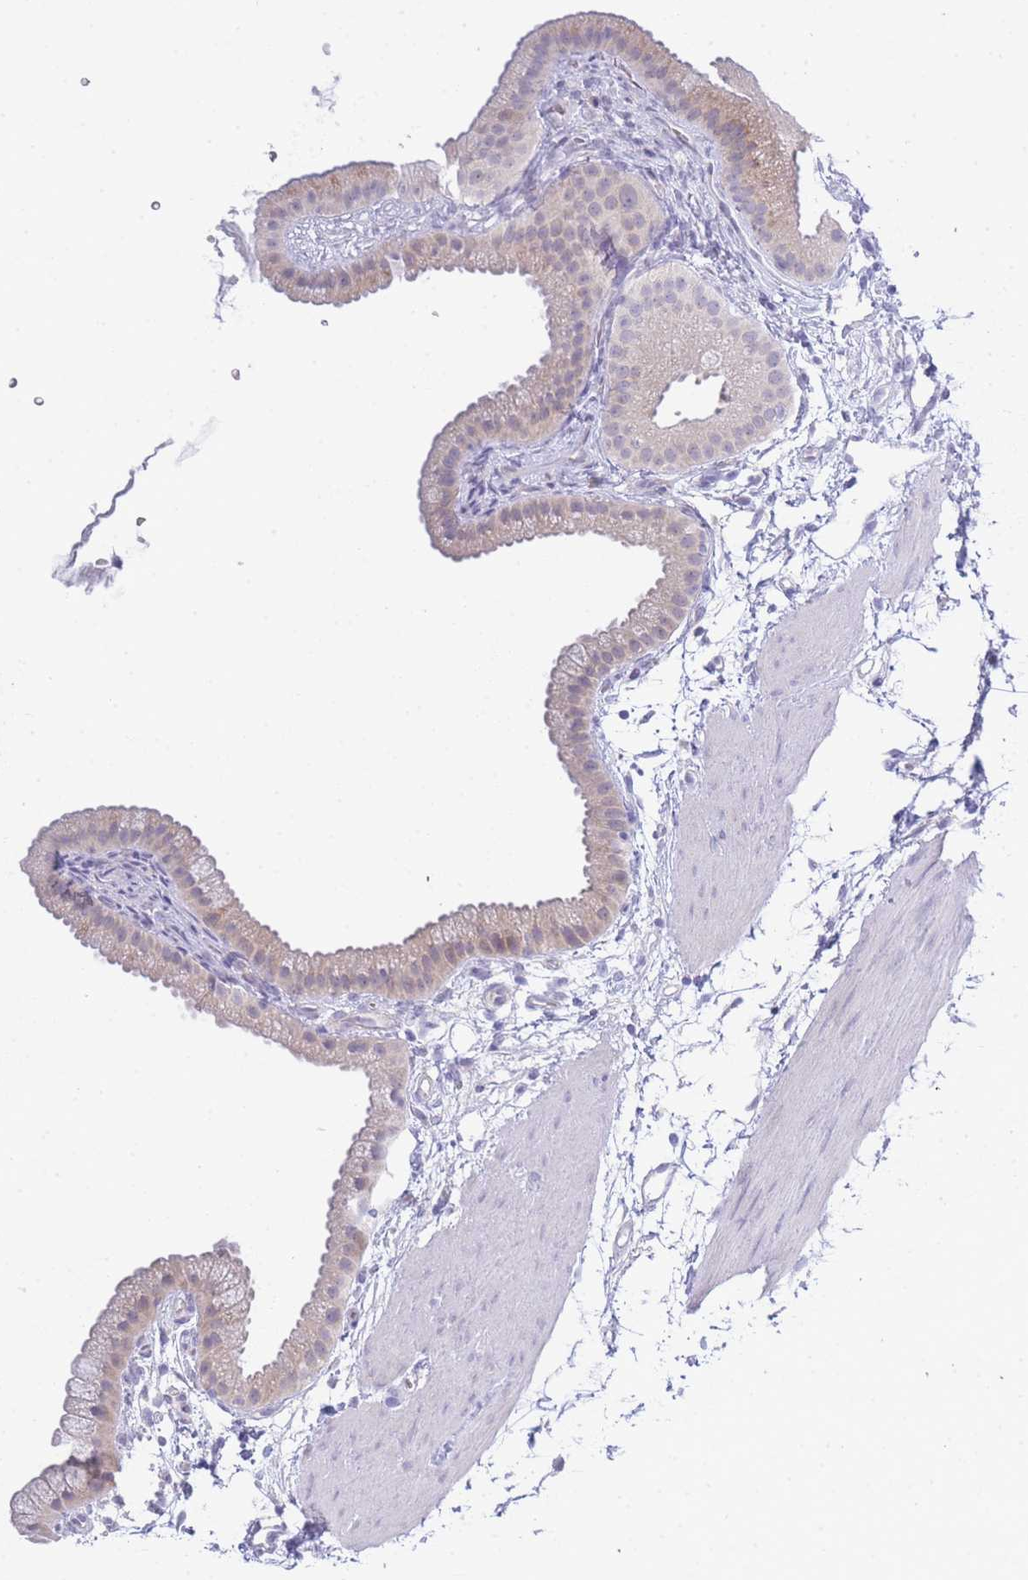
{"staining": {"intensity": "weak", "quantity": "25%-75%", "location": "cytoplasmic/membranous"}, "tissue": "gallbladder", "cell_type": "Glandular cells", "image_type": "normal", "snomed": [{"axis": "morphology", "description": "Normal tissue, NOS"}, {"axis": "topography", "description": "Gallbladder"}], "caption": "Immunohistochemistry (DAB) staining of benign gallbladder shows weak cytoplasmic/membranous protein expression in about 25%-75% of glandular cells. (Stains: DAB in brown, nuclei in blue, Microscopy: brightfield microscopy at high magnification).", "gene": "ZNF510", "patient": {"sex": "female", "age": 64}}